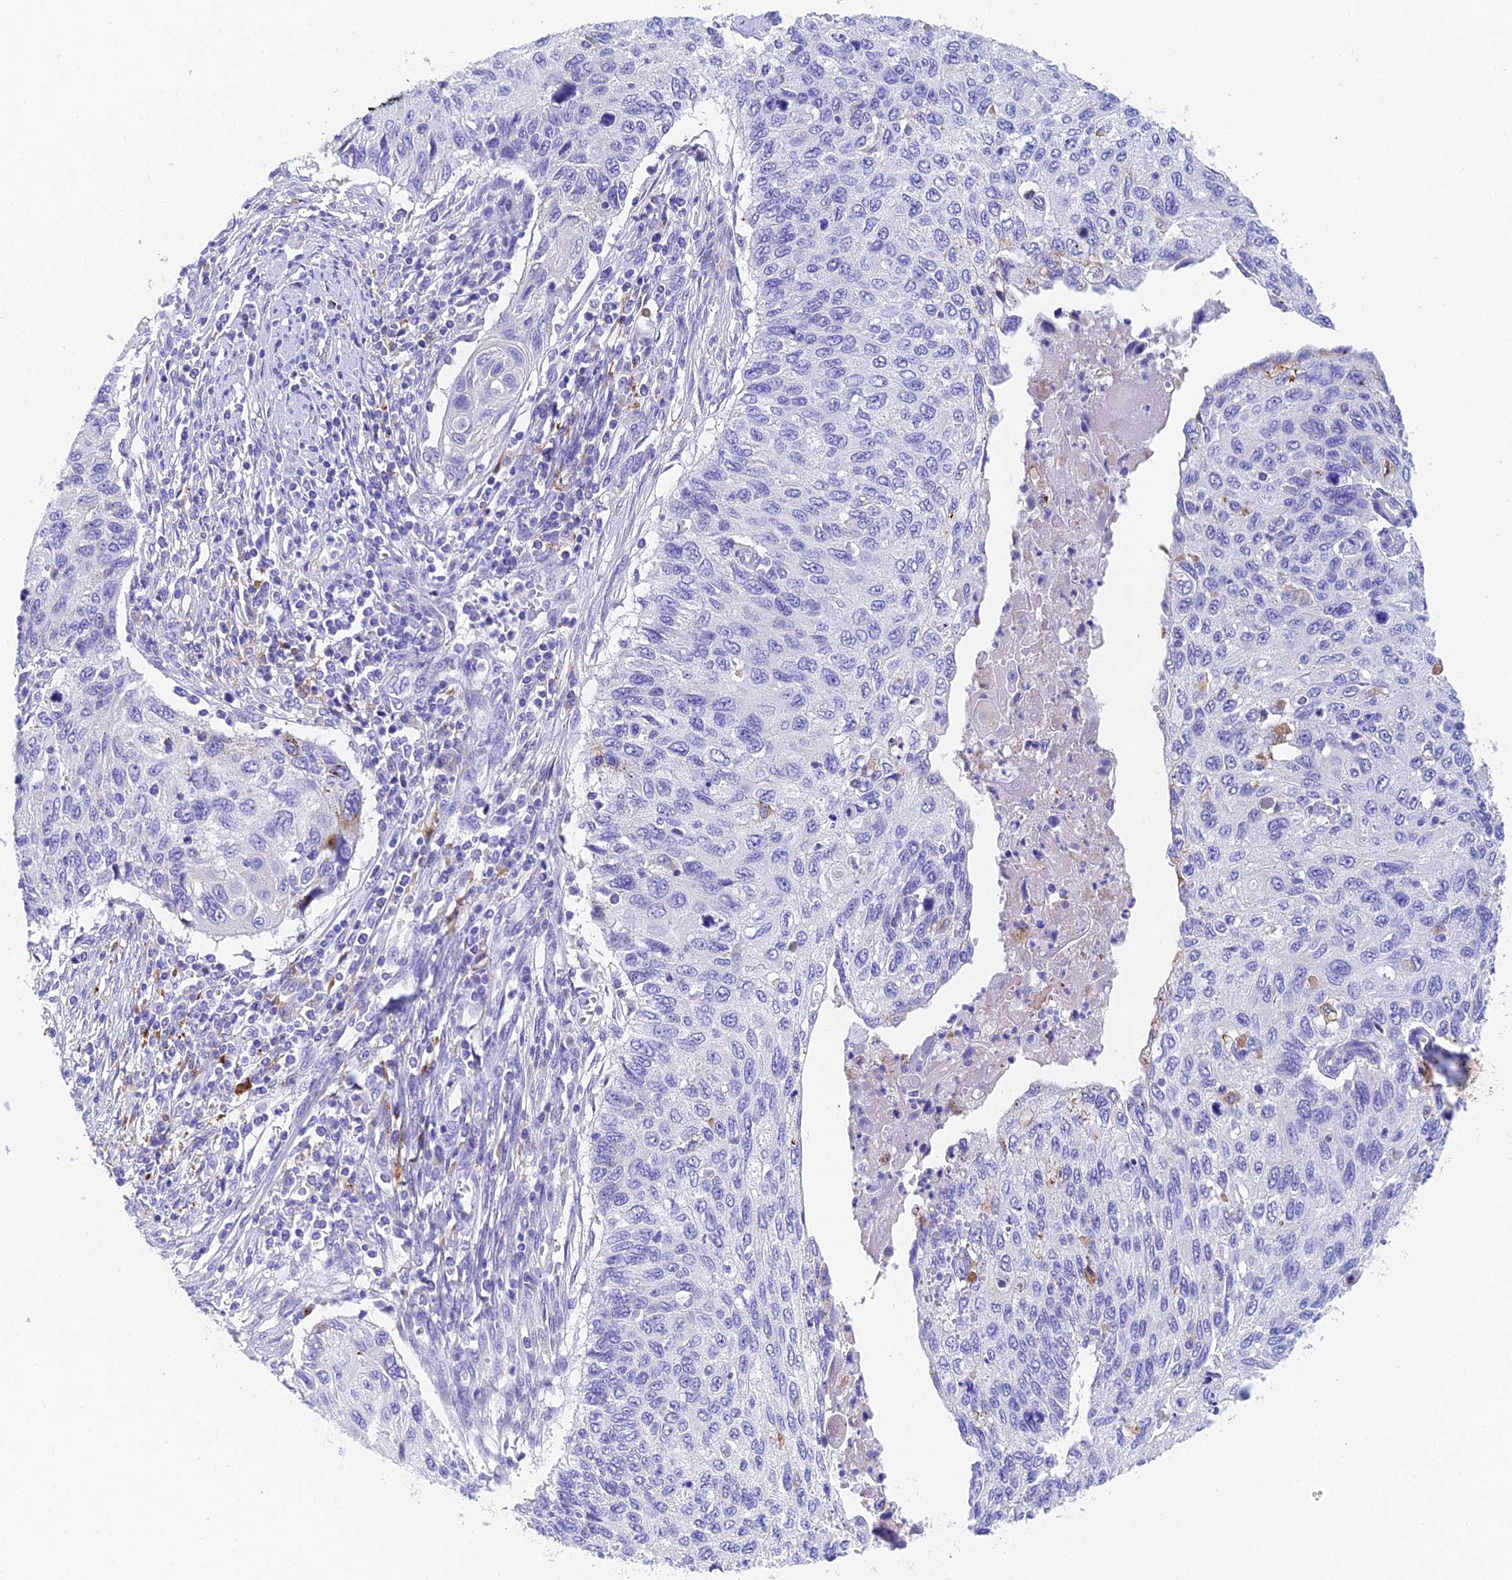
{"staining": {"intensity": "negative", "quantity": "none", "location": "none"}, "tissue": "cervical cancer", "cell_type": "Tumor cells", "image_type": "cancer", "snomed": [{"axis": "morphology", "description": "Squamous cell carcinoma, NOS"}, {"axis": "topography", "description": "Cervix"}], "caption": "Image shows no protein staining in tumor cells of cervical cancer (squamous cell carcinoma) tissue. Nuclei are stained in blue.", "gene": "ADAMTS13", "patient": {"sex": "female", "age": 70}}